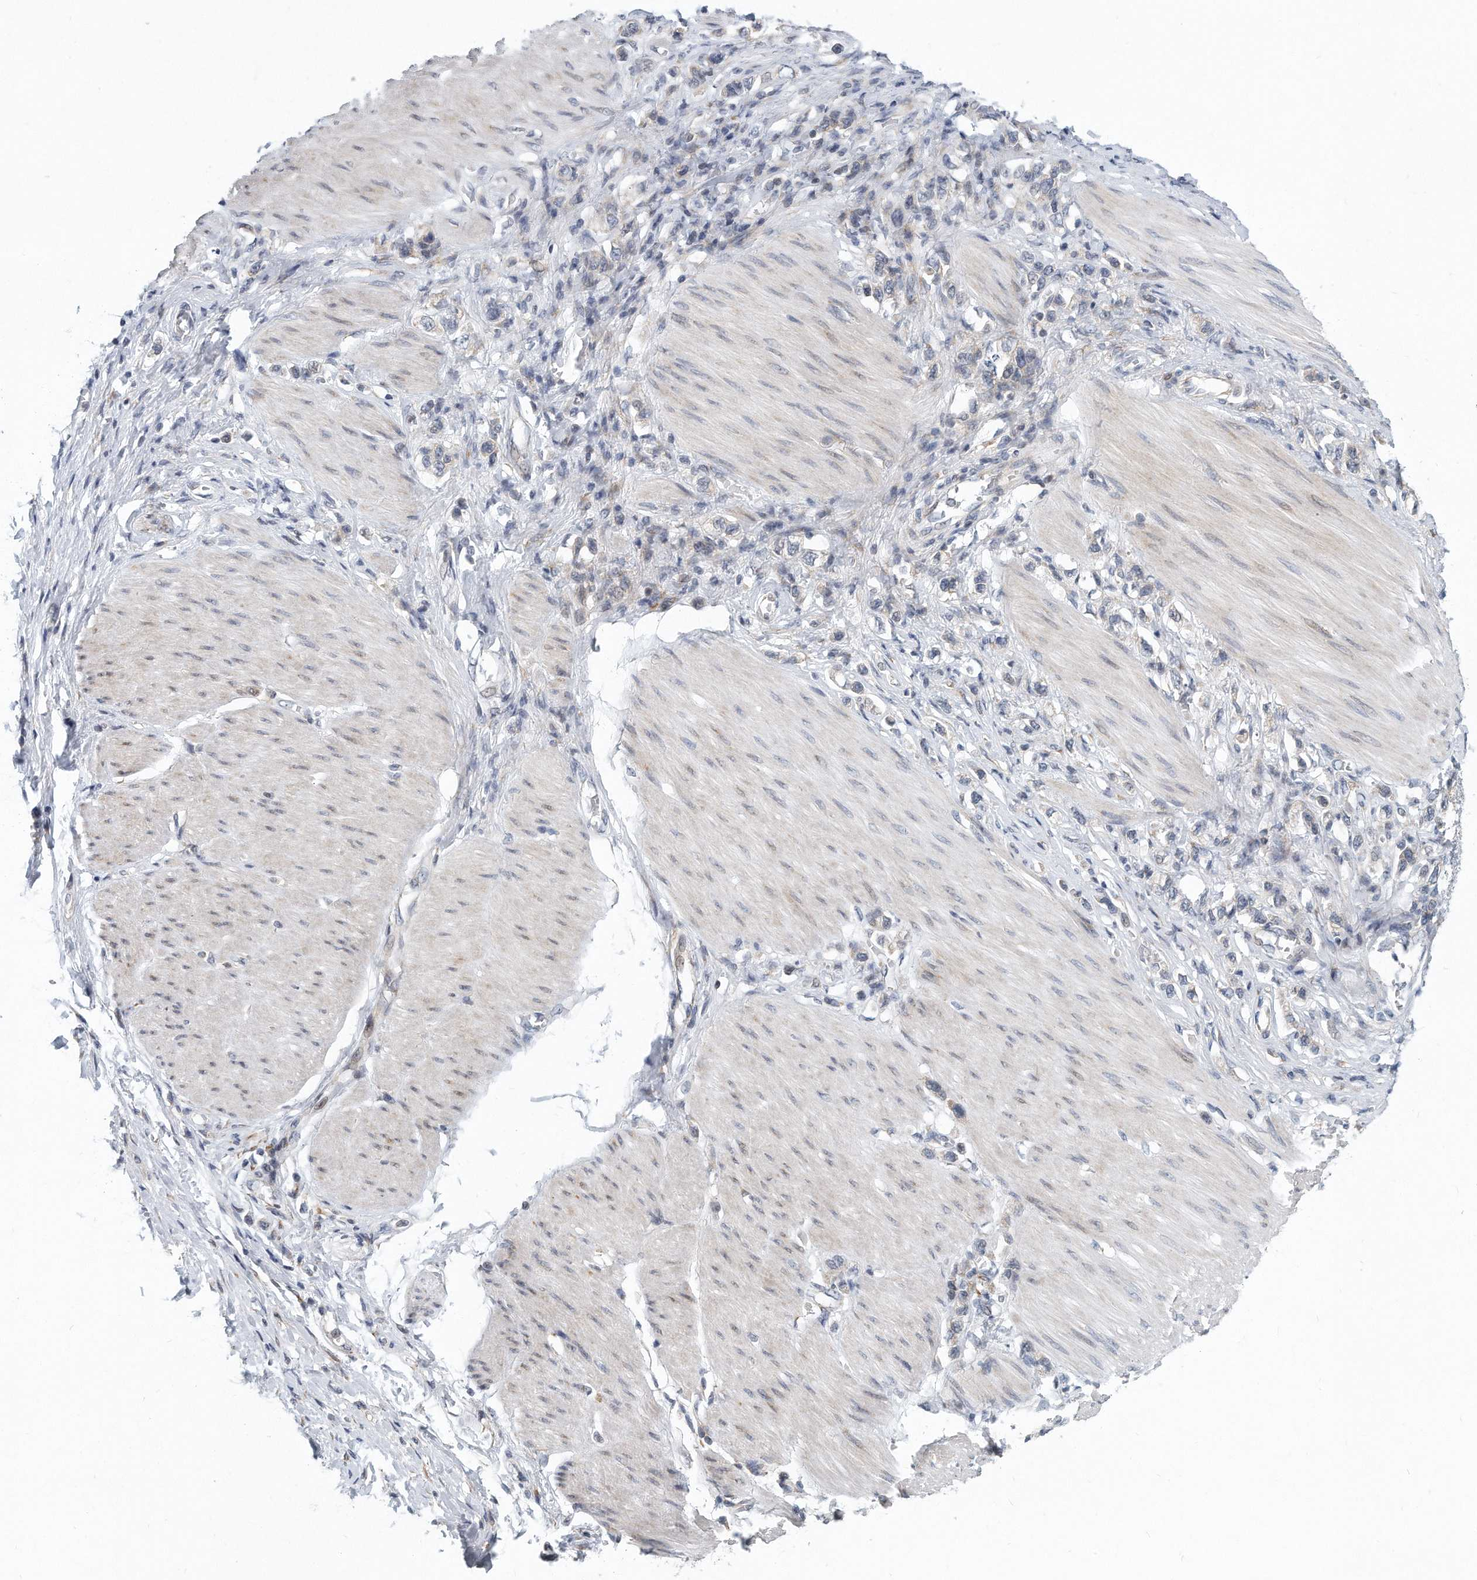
{"staining": {"intensity": "negative", "quantity": "none", "location": "none"}, "tissue": "stomach cancer", "cell_type": "Tumor cells", "image_type": "cancer", "snomed": [{"axis": "morphology", "description": "Adenocarcinoma, NOS"}, {"axis": "topography", "description": "Stomach"}], "caption": "A high-resolution micrograph shows IHC staining of stomach adenocarcinoma, which exhibits no significant expression in tumor cells.", "gene": "VLDLR", "patient": {"sex": "female", "age": 65}}